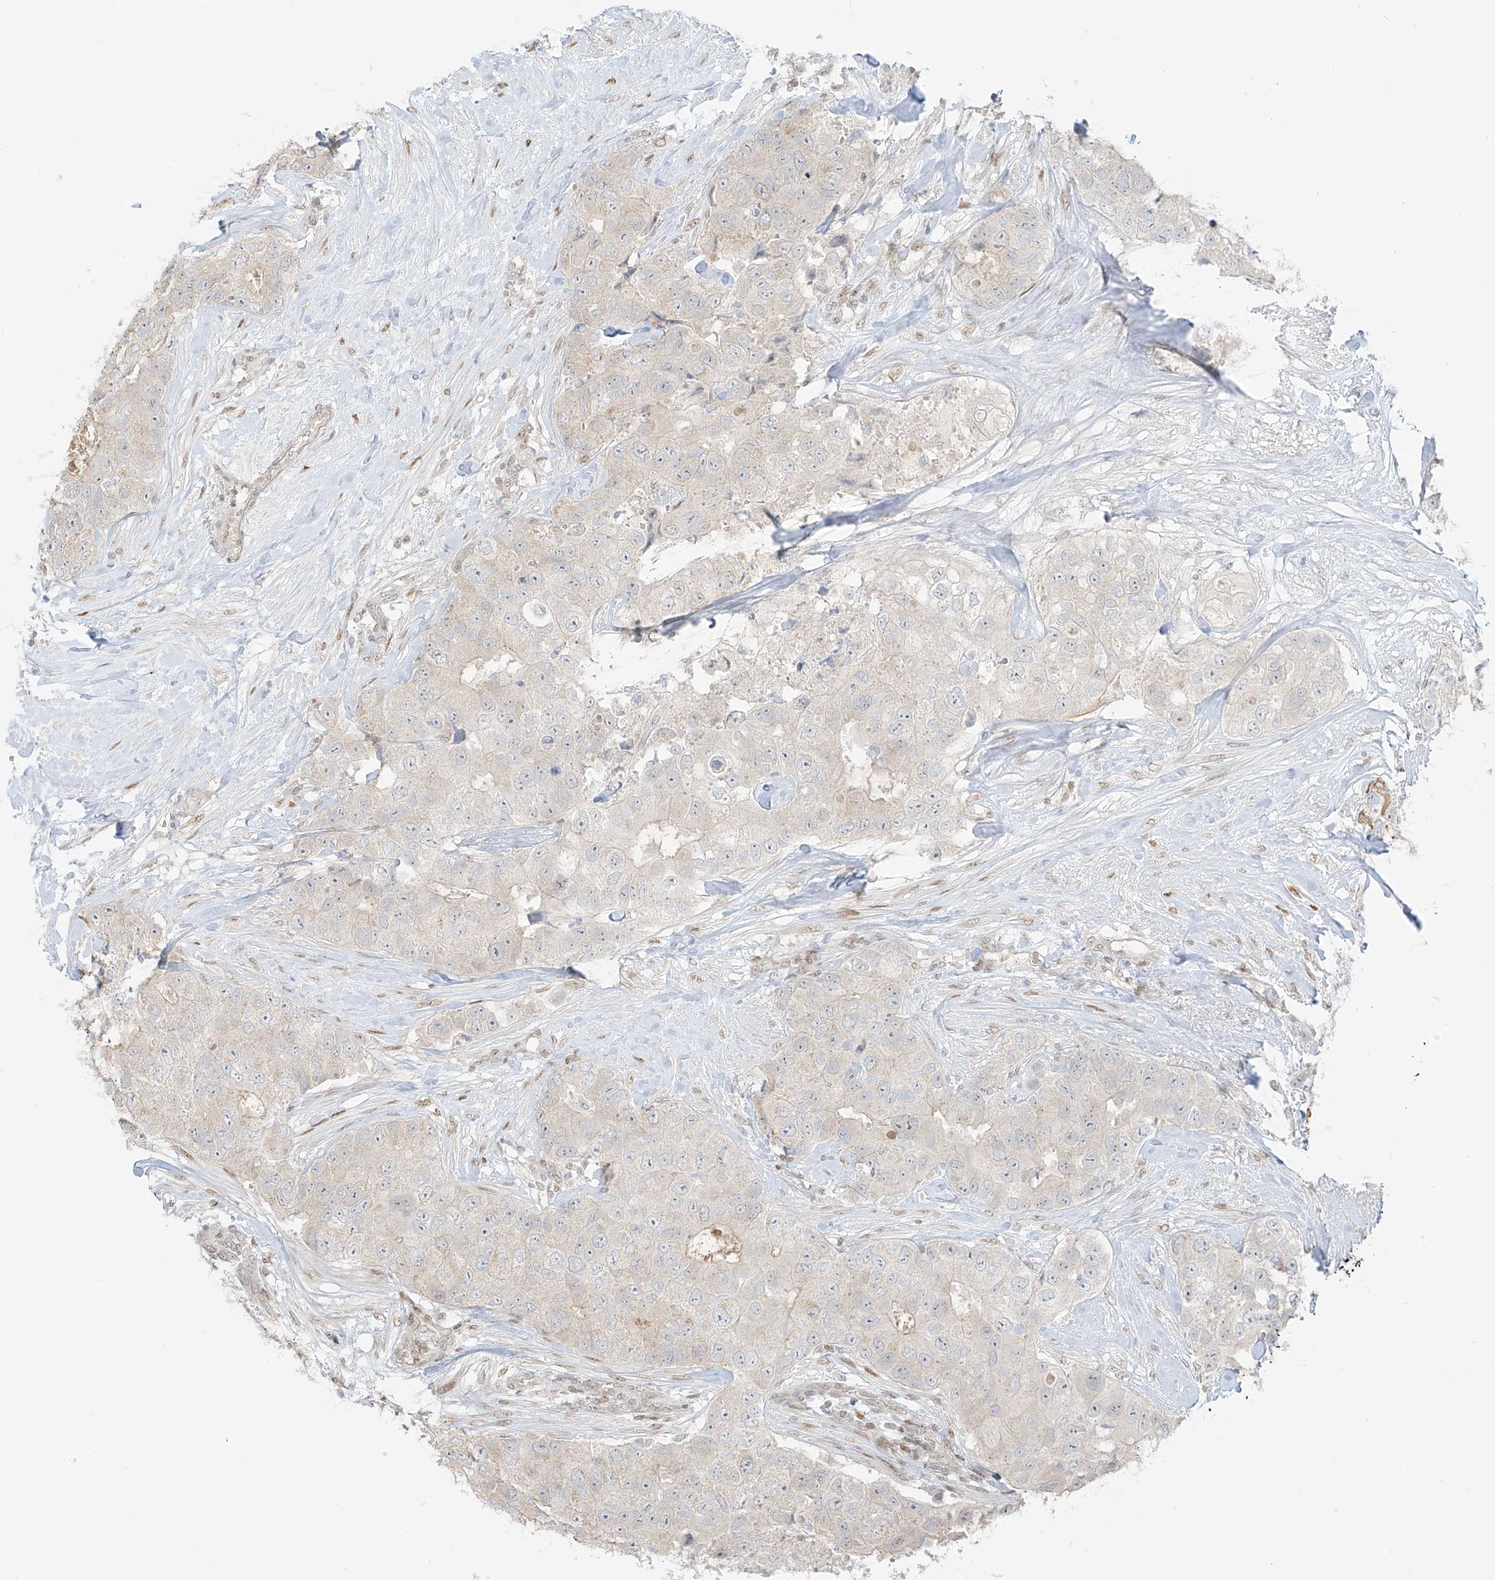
{"staining": {"intensity": "negative", "quantity": "none", "location": "none"}, "tissue": "breast cancer", "cell_type": "Tumor cells", "image_type": "cancer", "snomed": [{"axis": "morphology", "description": "Duct carcinoma"}, {"axis": "topography", "description": "Breast"}], "caption": "This is a photomicrograph of immunohistochemistry (IHC) staining of breast cancer, which shows no expression in tumor cells.", "gene": "ZNF774", "patient": {"sex": "female", "age": 62}}